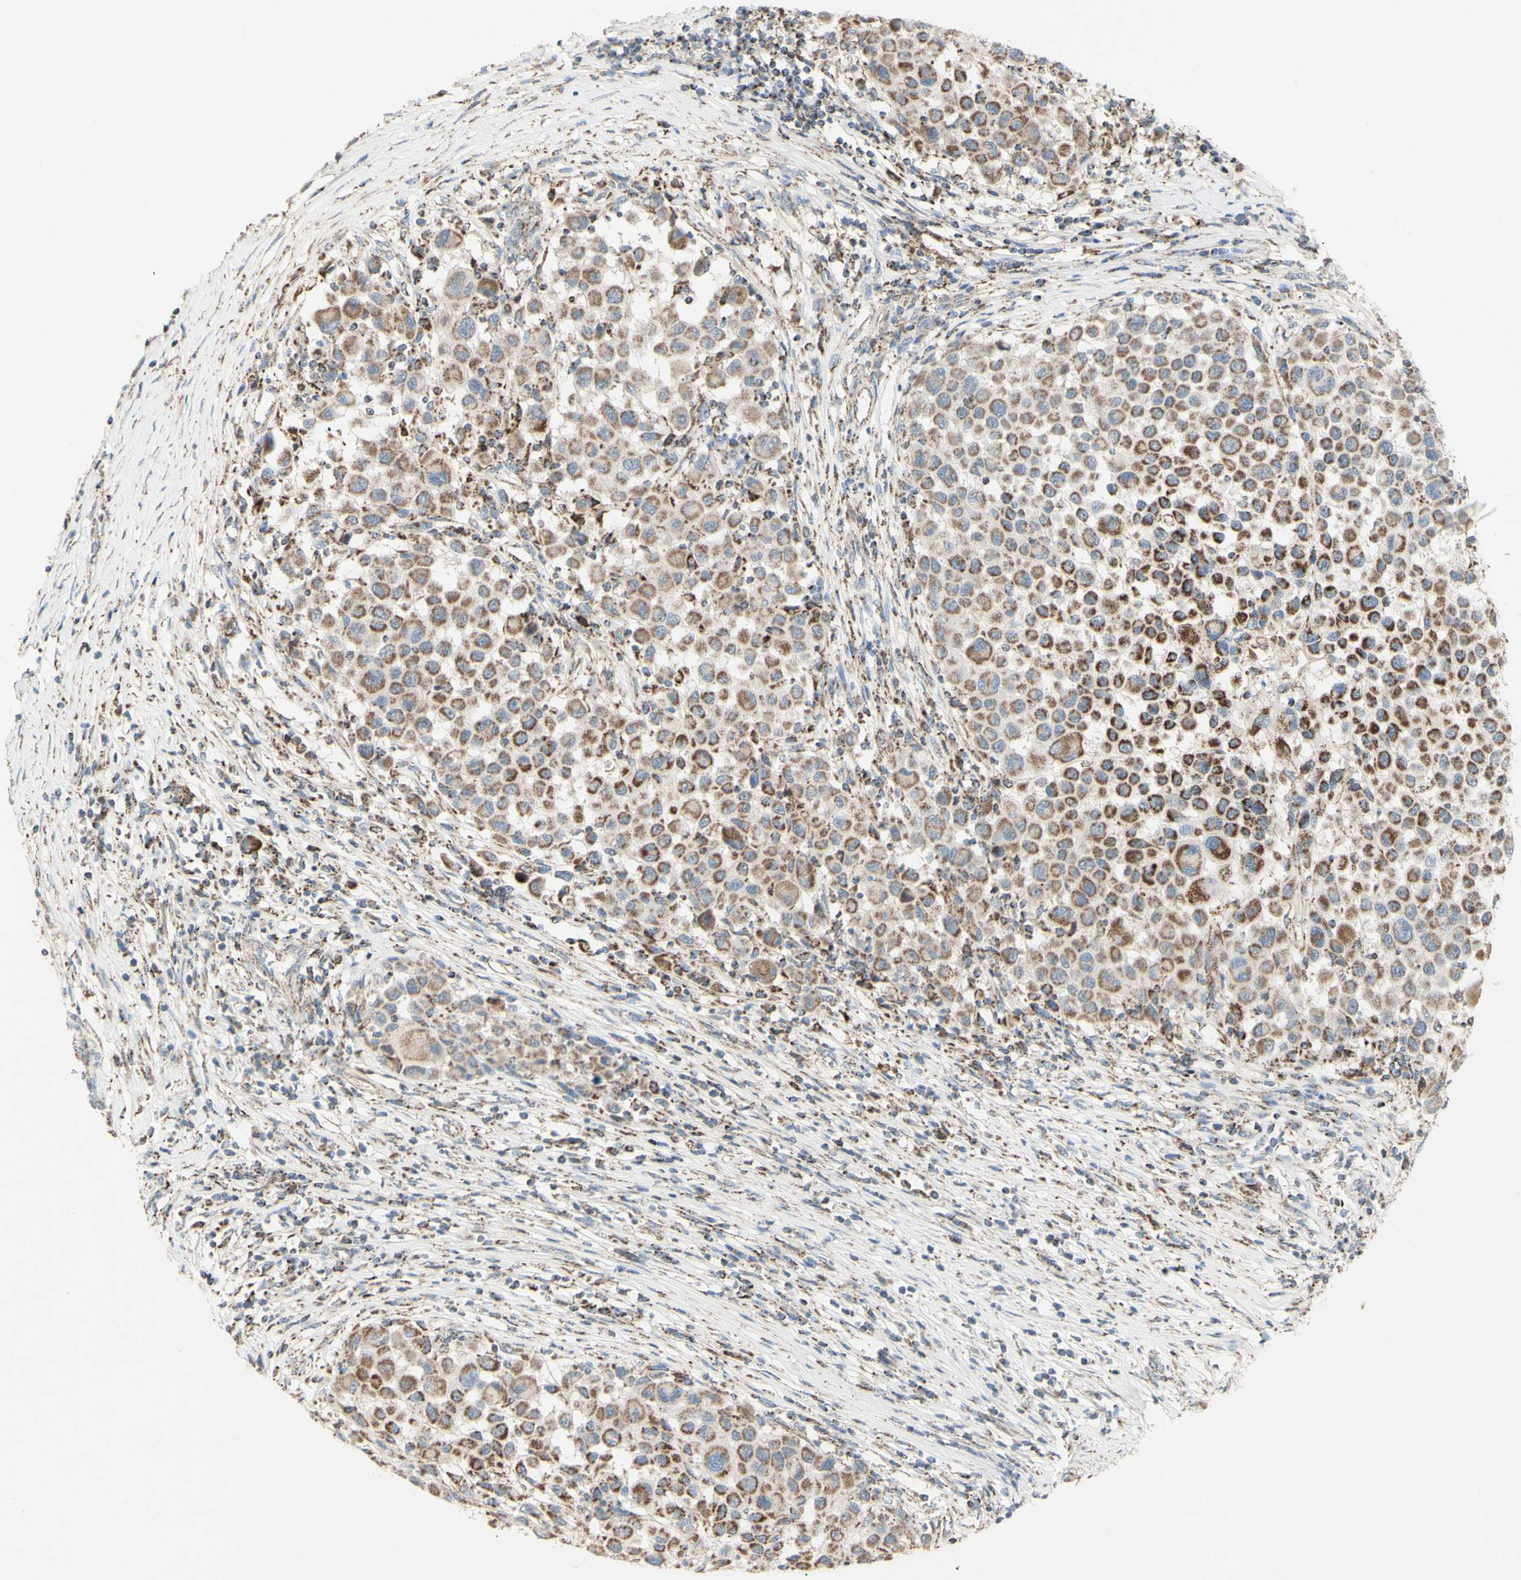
{"staining": {"intensity": "moderate", "quantity": ">75%", "location": "cytoplasmic/membranous"}, "tissue": "melanoma", "cell_type": "Tumor cells", "image_type": "cancer", "snomed": [{"axis": "morphology", "description": "Malignant melanoma, Metastatic site"}, {"axis": "topography", "description": "Lymph node"}], "caption": "A micrograph showing moderate cytoplasmic/membranous staining in approximately >75% of tumor cells in melanoma, as visualized by brown immunohistochemical staining.", "gene": "CNTNAP1", "patient": {"sex": "male", "age": 61}}